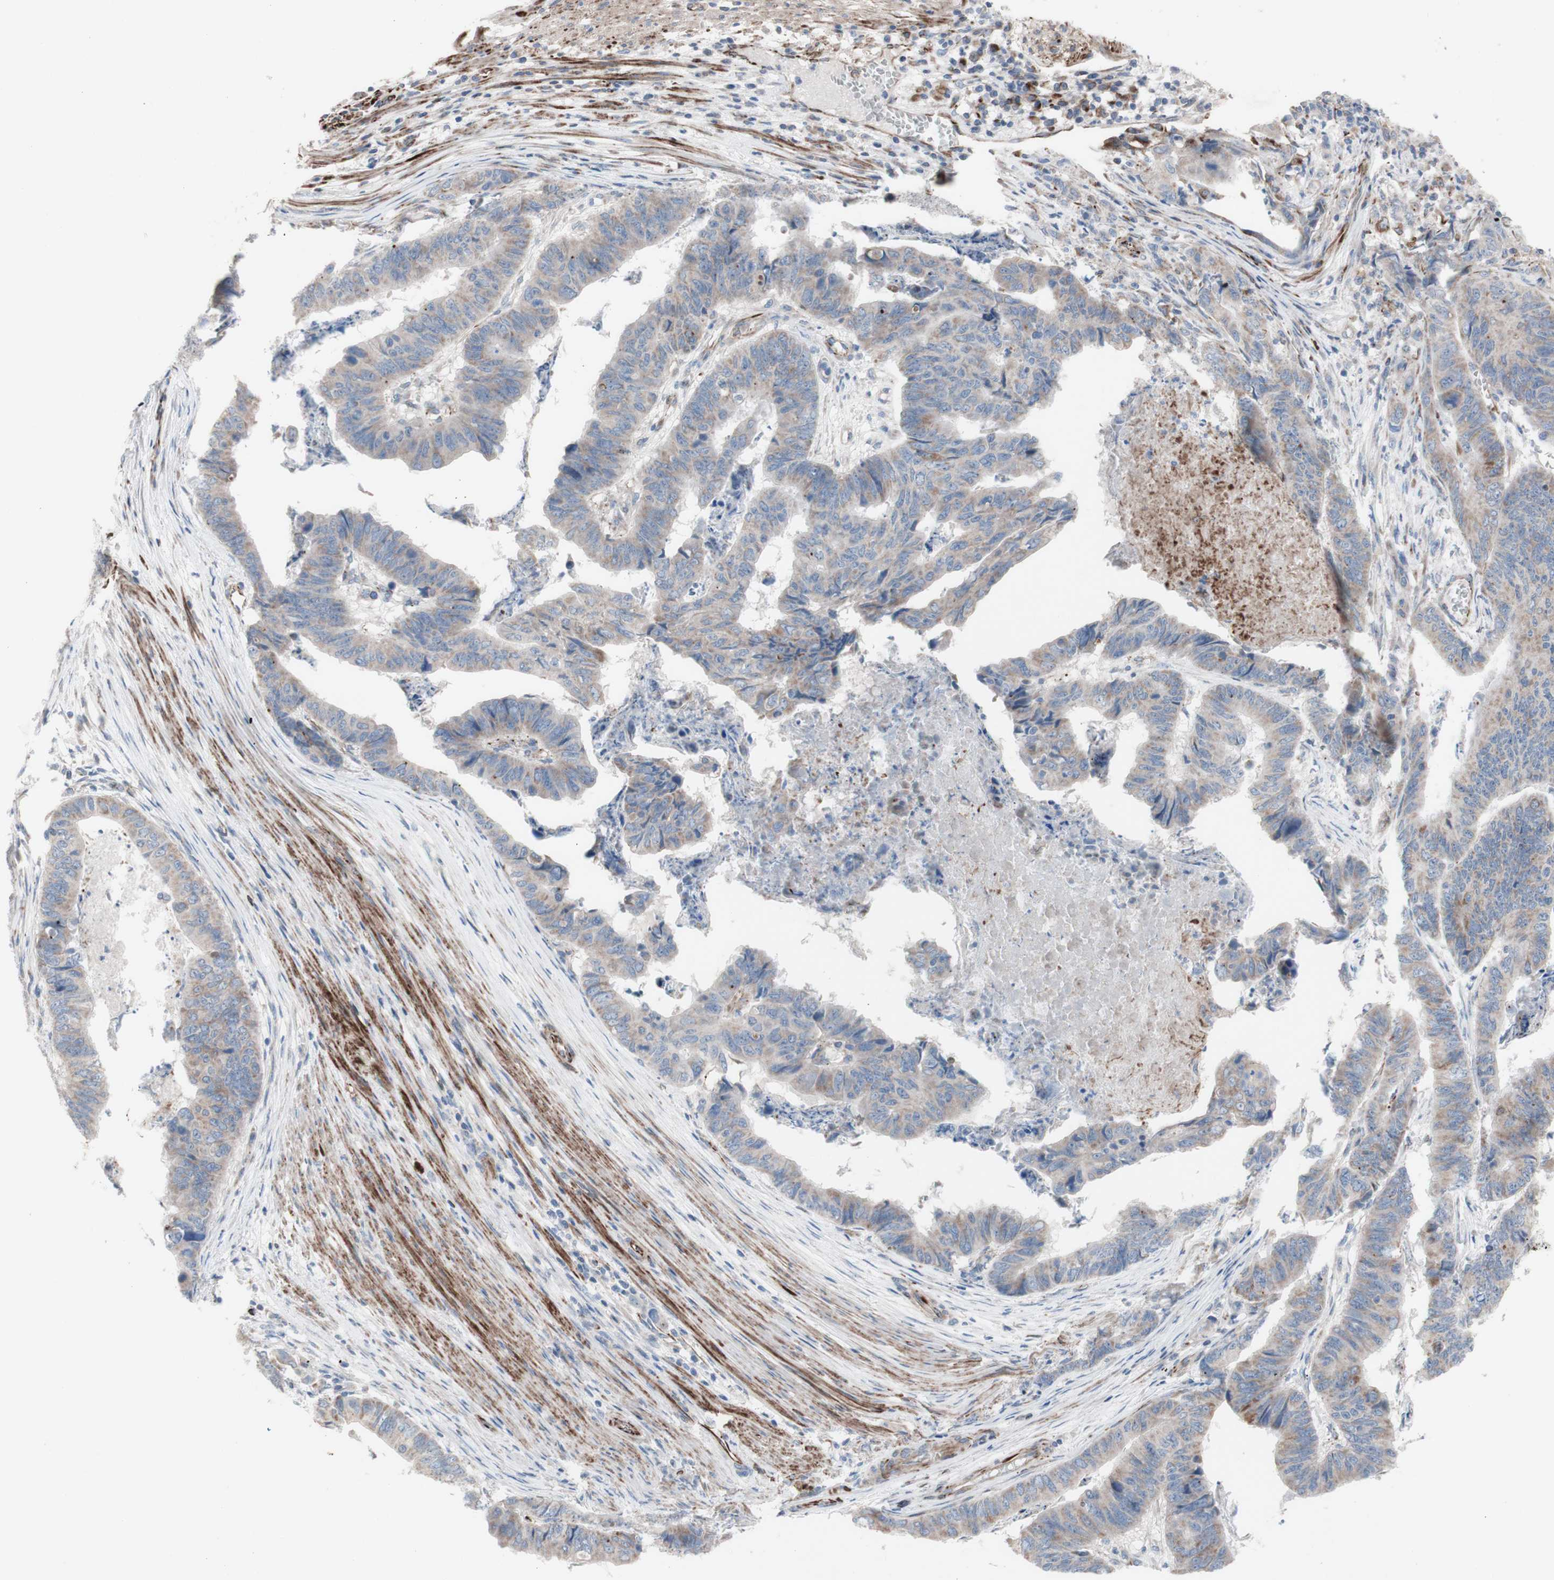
{"staining": {"intensity": "weak", "quantity": ">75%", "location": "cytoplasmic/membranous"}, "tissue": "stomach cancer", "cell_type": "Tumor cells", "image_type": "cancer", "snomed": [{"axis": "morphology", "description": "Adenocarcinoma, NOS"}, {"axis": "topography", "description": "Stomach, lower"}], "caption": "Immunohistochemical staining of stomach cancer displays low levels of weak cytoplasmic/membranous protein positivity in about >75% of tumor cells.", "gene": "AGPAT5", "patient": {"sex": "male", "age": 77}}